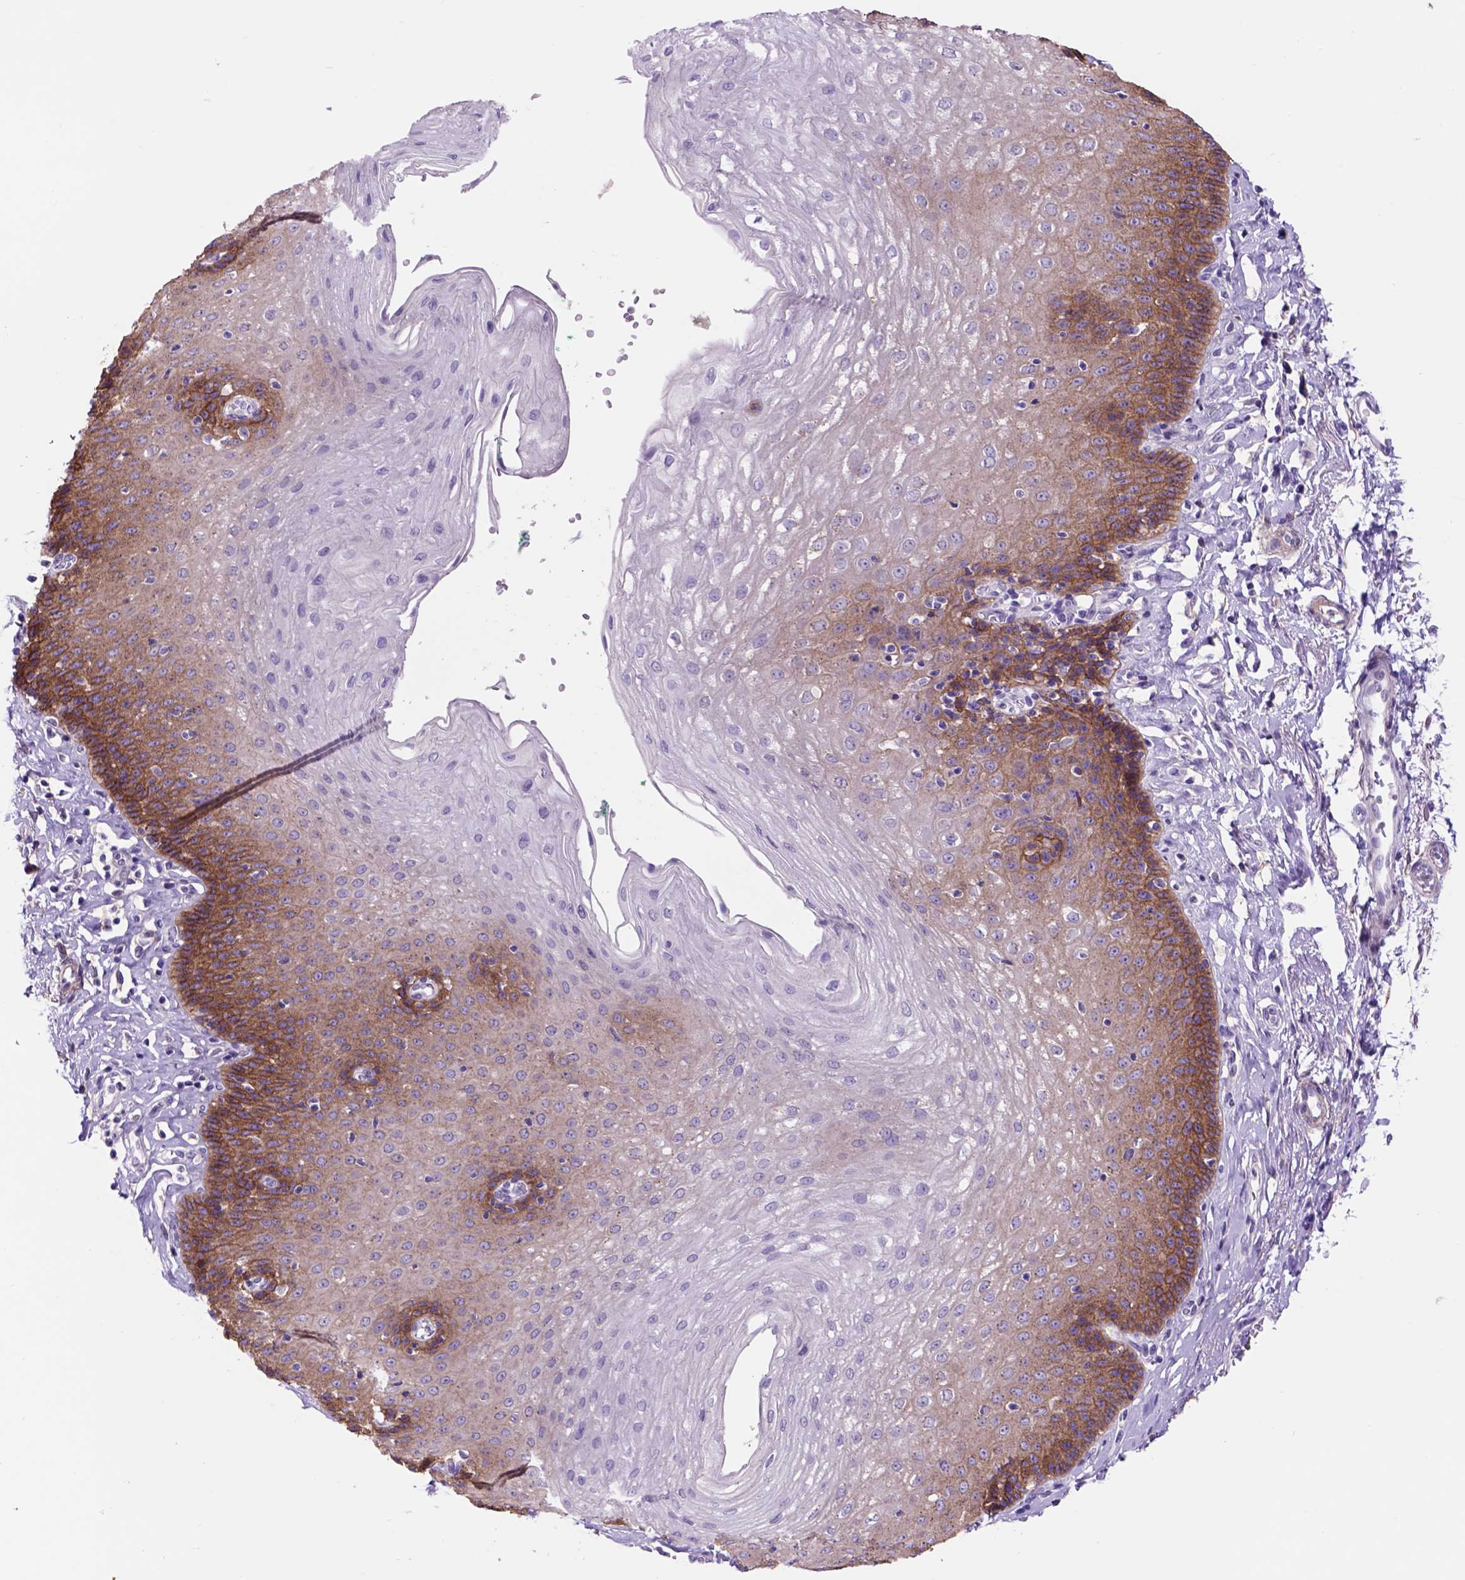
{"staining": {"intensity": "moderate", "quantity": "25%-75%", "location": "cytoplasmic/membranous"}, "tissue": "esophagus", "cell_type": "Squamous epithelial cells", "image_type": "normal", "snomed": [{"axis": "morphology", "description": "Normal tissue, NOS"}, {"axis": "topography", "description": "Esophagus"}], "caption": "DAB (3,3'-diaminobenzidine) immunohistochemical staining of unremarkable human esophagus demonstrates moderate cytoplasmic/membranous protein expression in approximately 25%-75% of squamous epithelial cells.", "gene": "EGFR", "patient": {"sex": "female", "age": 81}}